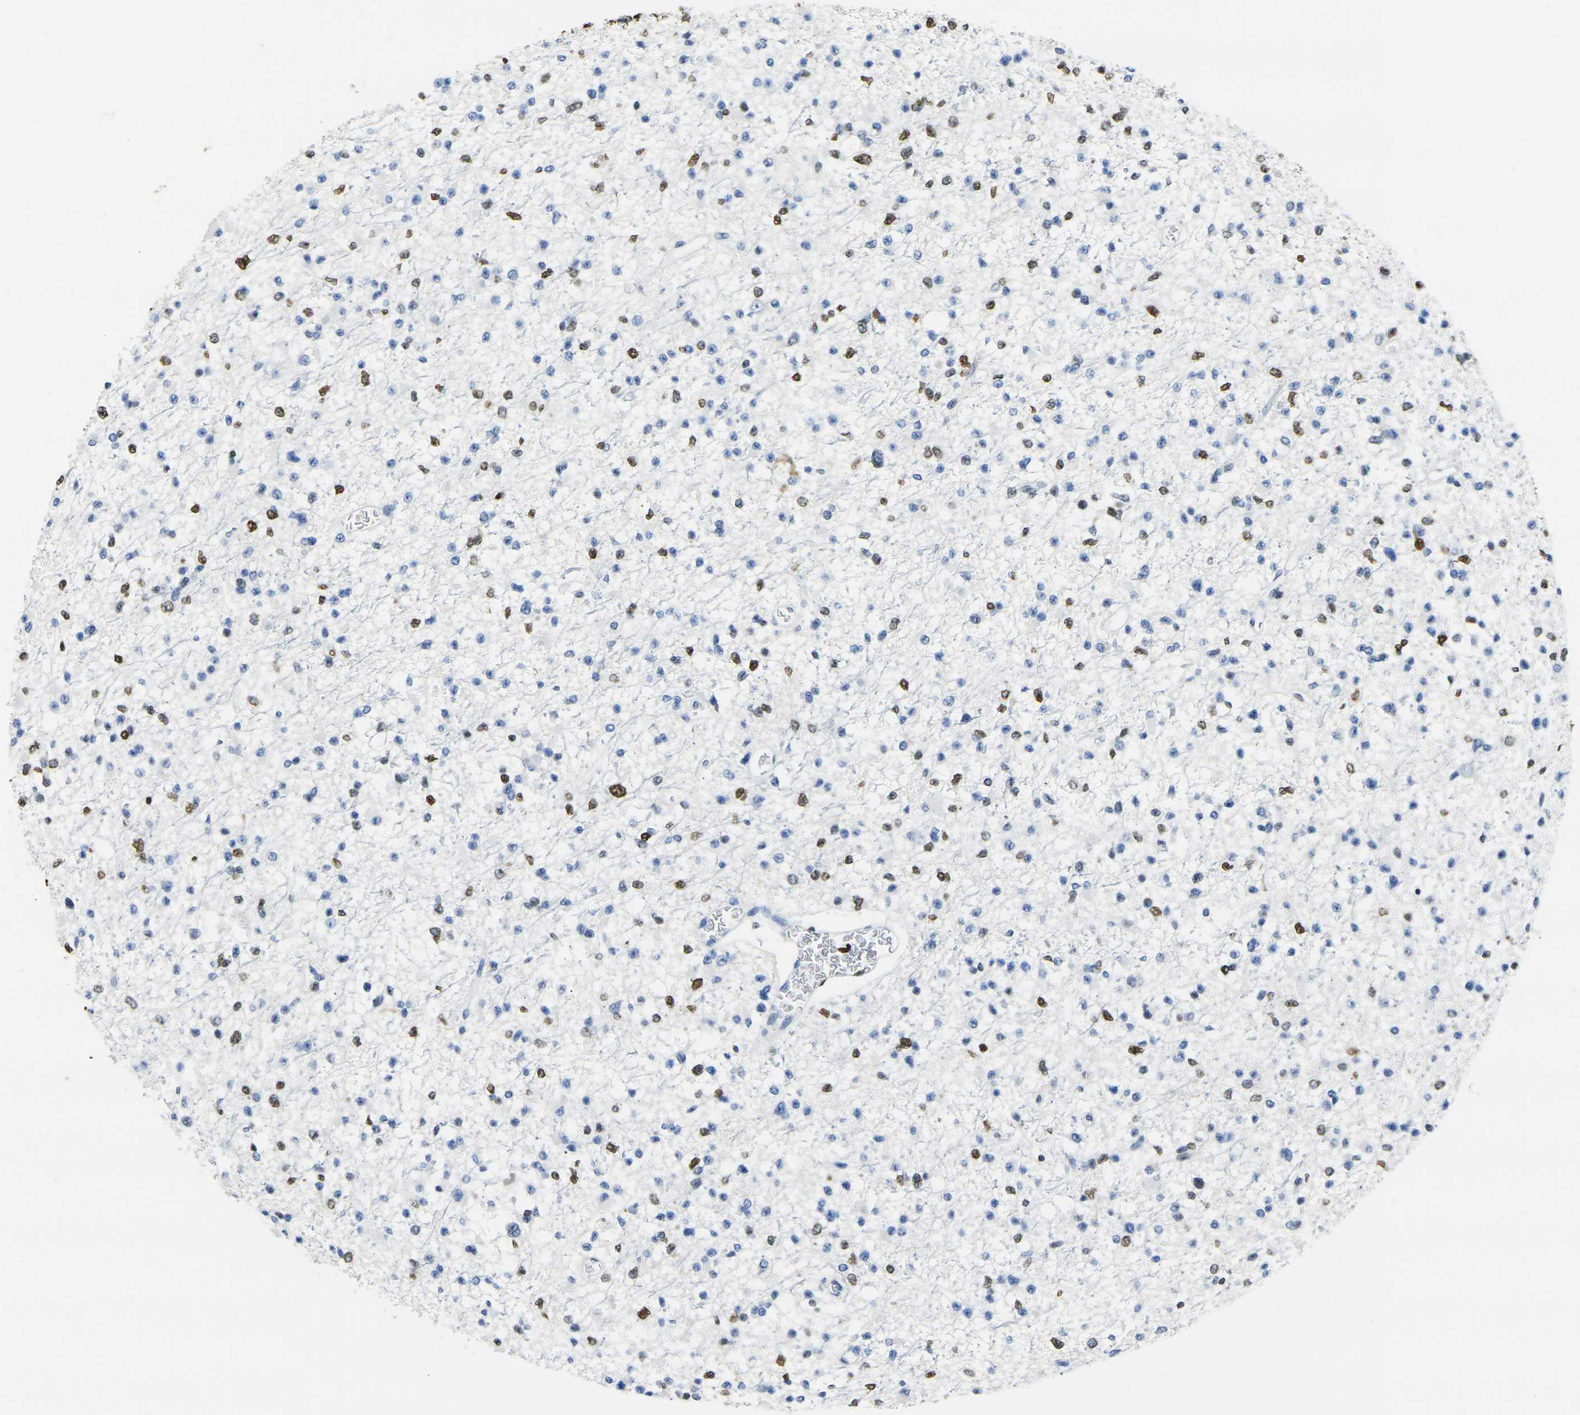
{"staining": {"intensity": "strong", "quantity": "<25%", "location": "nuclear"}, "tissue": "glioma", "cell_type": "Tumor cells", "image_type": "cancer", "snomed": [{"axis": "morphology", "description": "Glioma, malignant, Low grade"}, {"axis": "topography", "description": "Brain"}], "caption": "DAB immunohistochemical staining of malignant low-grade glioma shows strong nuclear protein staining in about <25% of tumor cells.", "gene": "DRAXIN", "patient": {"sex": "female", "age": 22}}